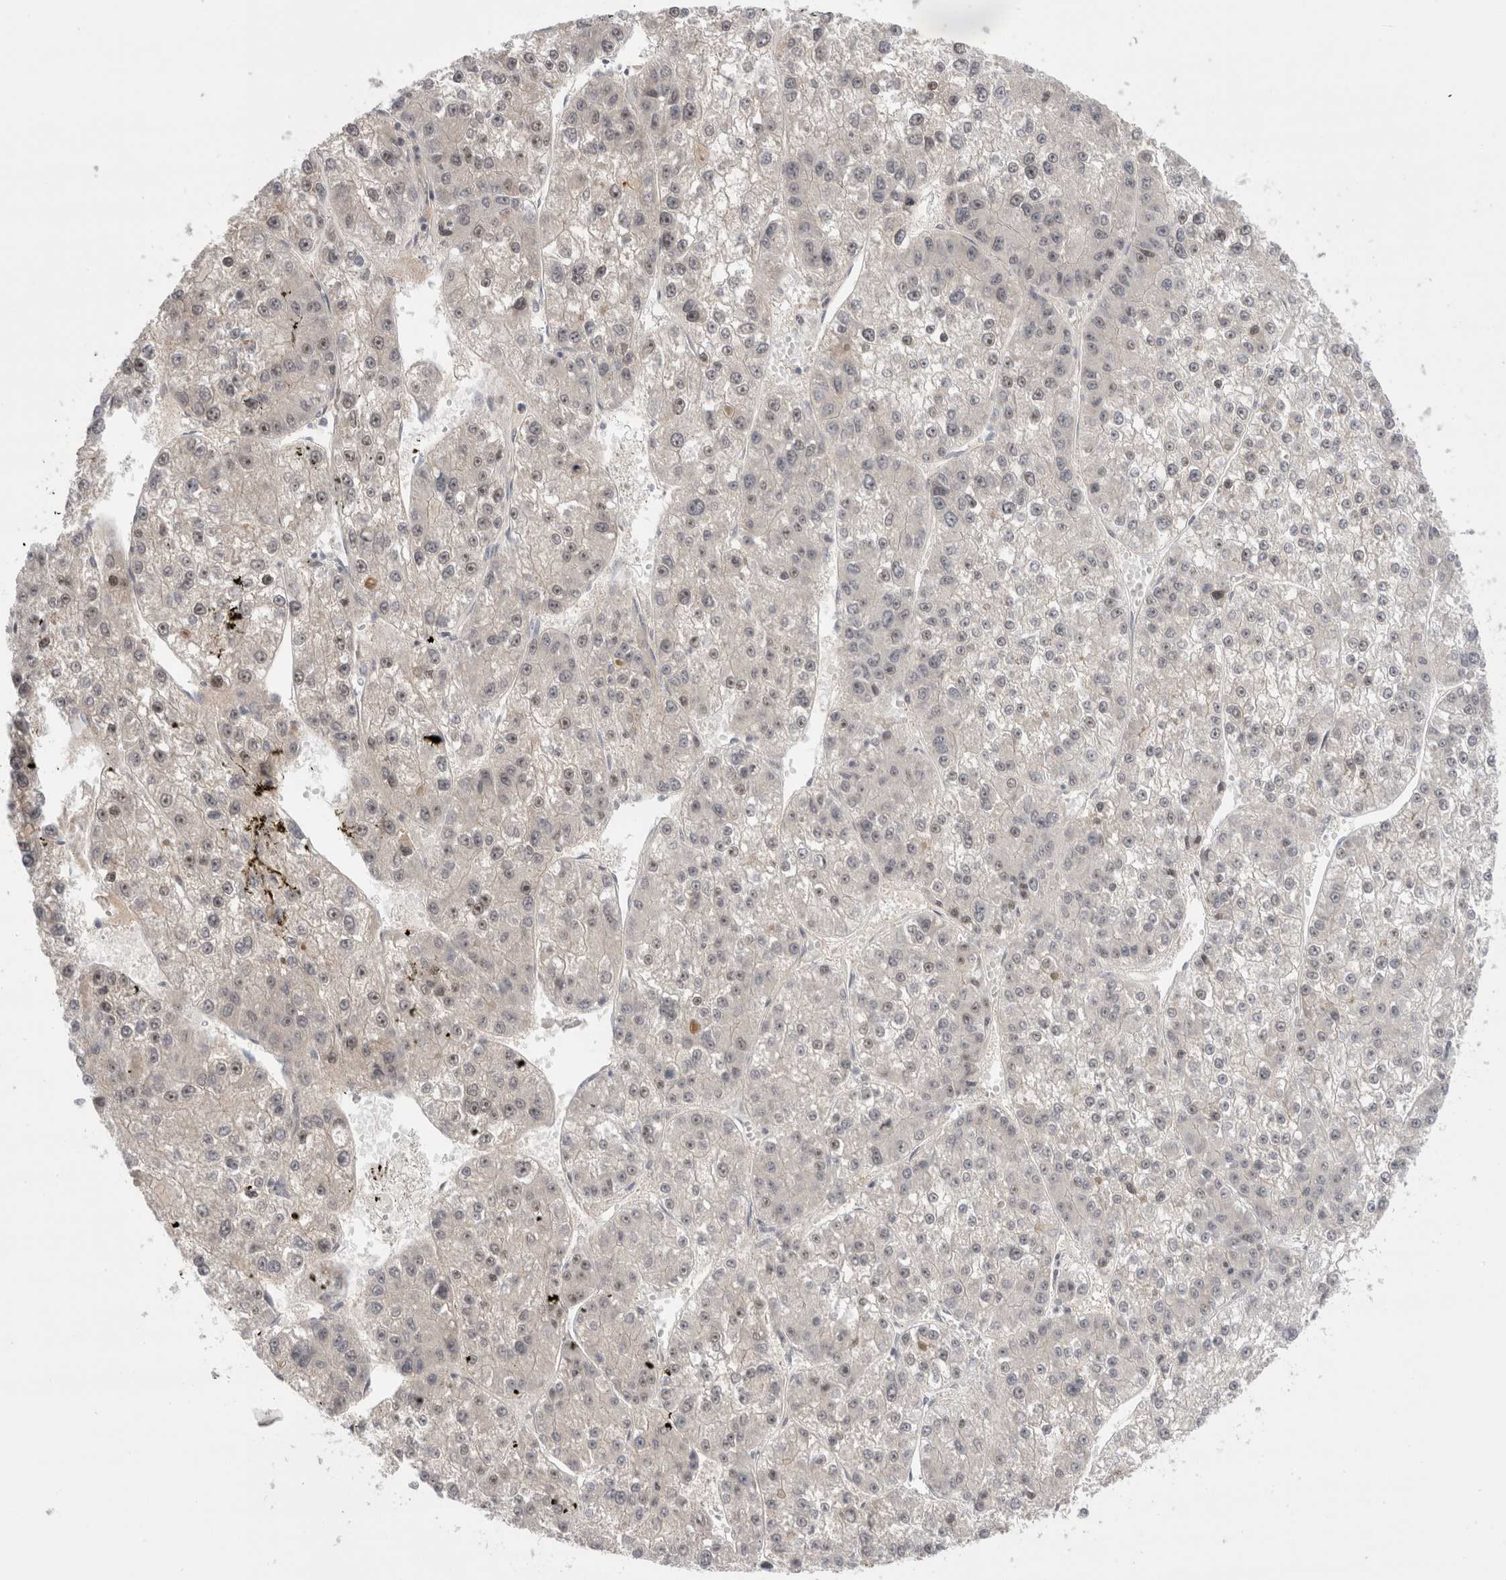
{"staining": {"intensity": "weak", "quantity": ">75%", "location": "nuclear"}, "tissue": "liver cancer", "cell_type": "Tumor cells", "image_type": "cancer", "snomed": [{"axis": "morphology", "description": "Carcinoma, Hepatocellular, NOS"}, {"axis": "topography", "description": "Liver"}], "caption": "Weak nuclear positivity is appreciated in about >75% of tumor cells in liver cancer. The protein is shown in brown color, while the nuclei are stained blue.", "gene": "ZNF24", "patient": {"sex": "female", "age": 73}}